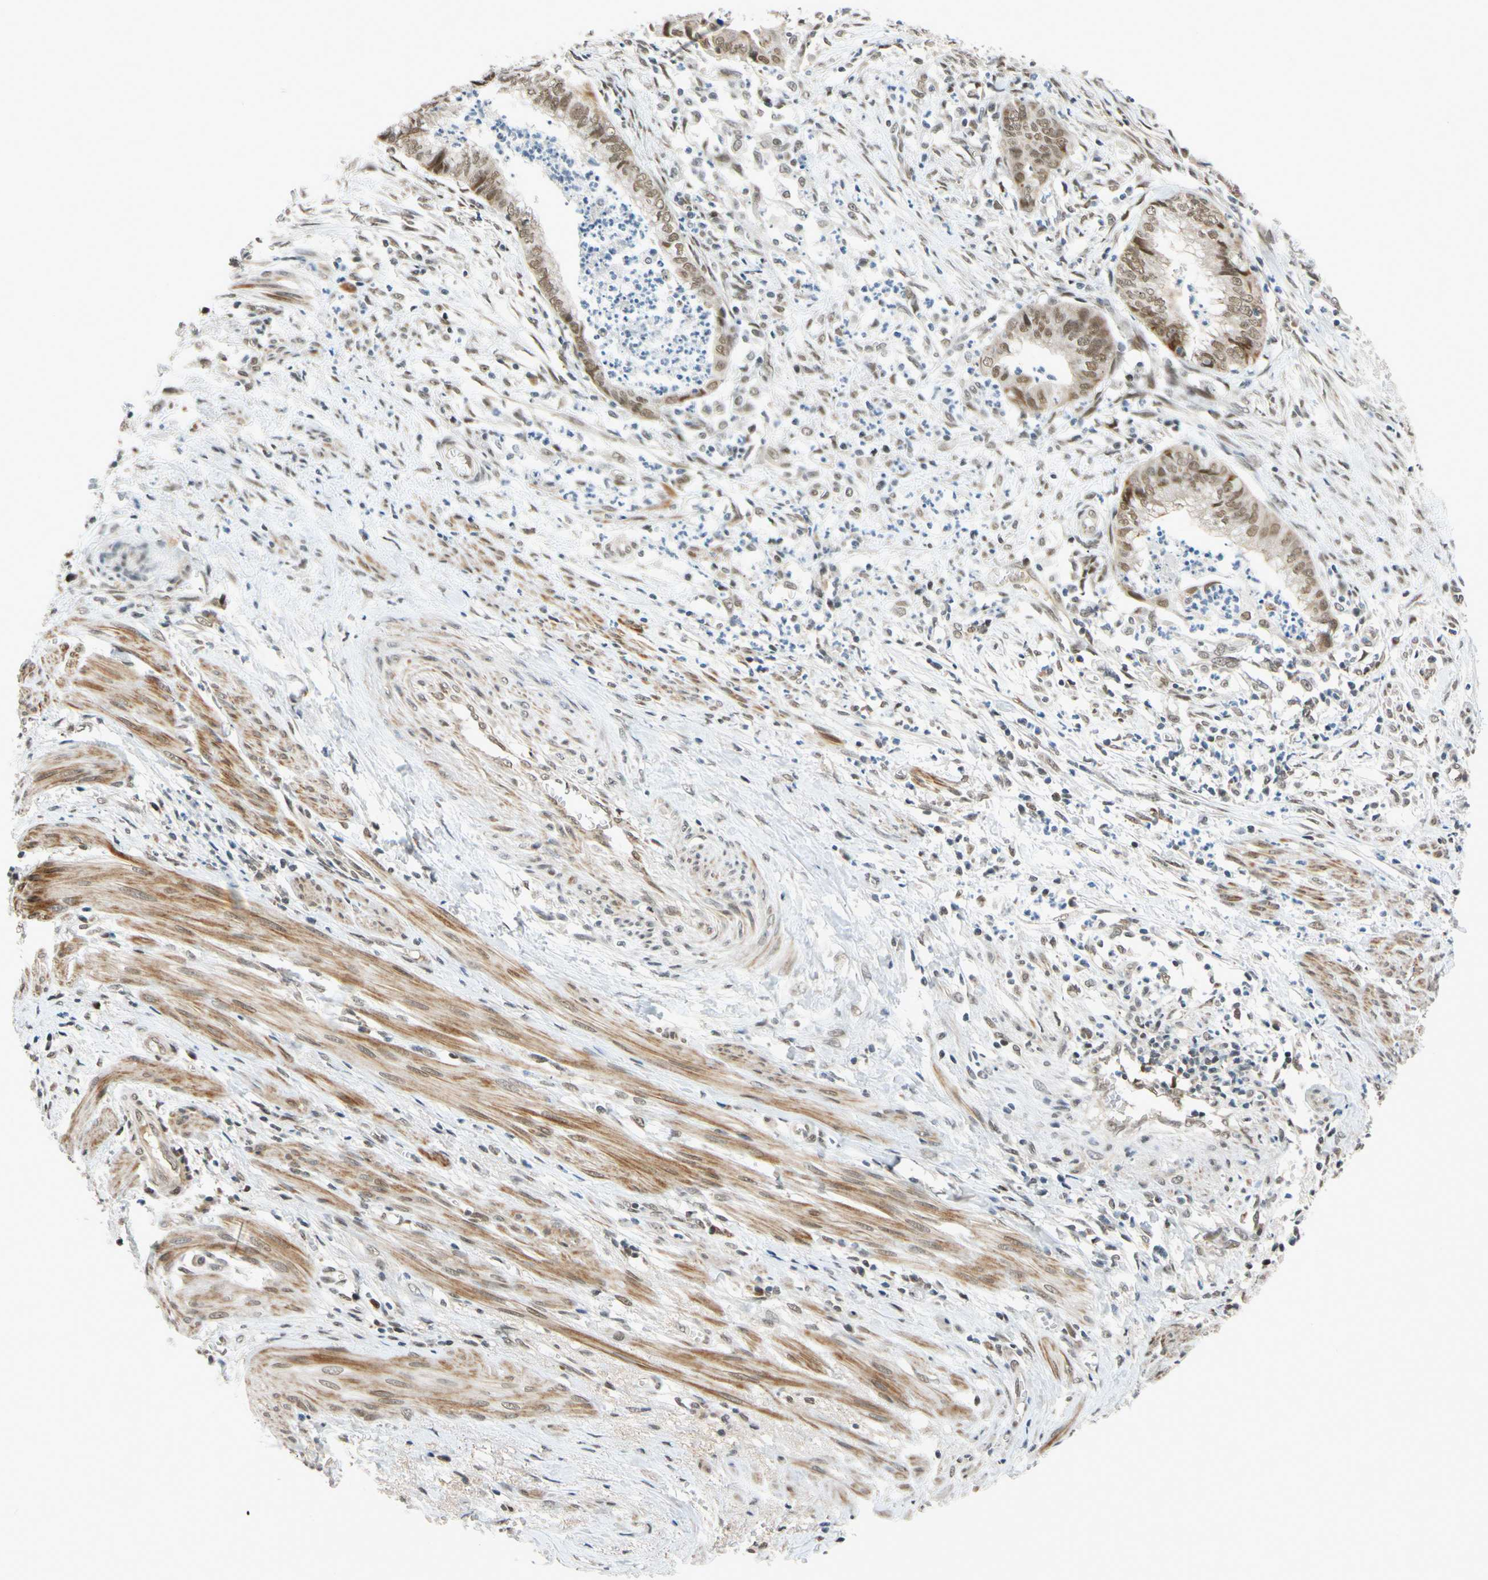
{"staining": {"intensity": "moderate", "quantity": ">75%", "location": "cytoplasmic/membranous,nuclear"}, "tissue": "endometrial cancer", "cell_type": "Tumor cells", "image_type": "cancer", "snomed": [{"axis": "morphology", "description": "Necrosis, NOS"}, {"axis": "morphology", "description": "Adenocarcinoma, NOS"}, {"axis": "topography", "description": "Endometrium"}], "caption": "Protein analysis of endometrial adenocarcinoma tissue shows moderate cytoplasmic/membranous and nuclear positivity in about >75% of tumor cells.", "gene": "POGZ", "patient": {"sex": "female", "age": 79}}